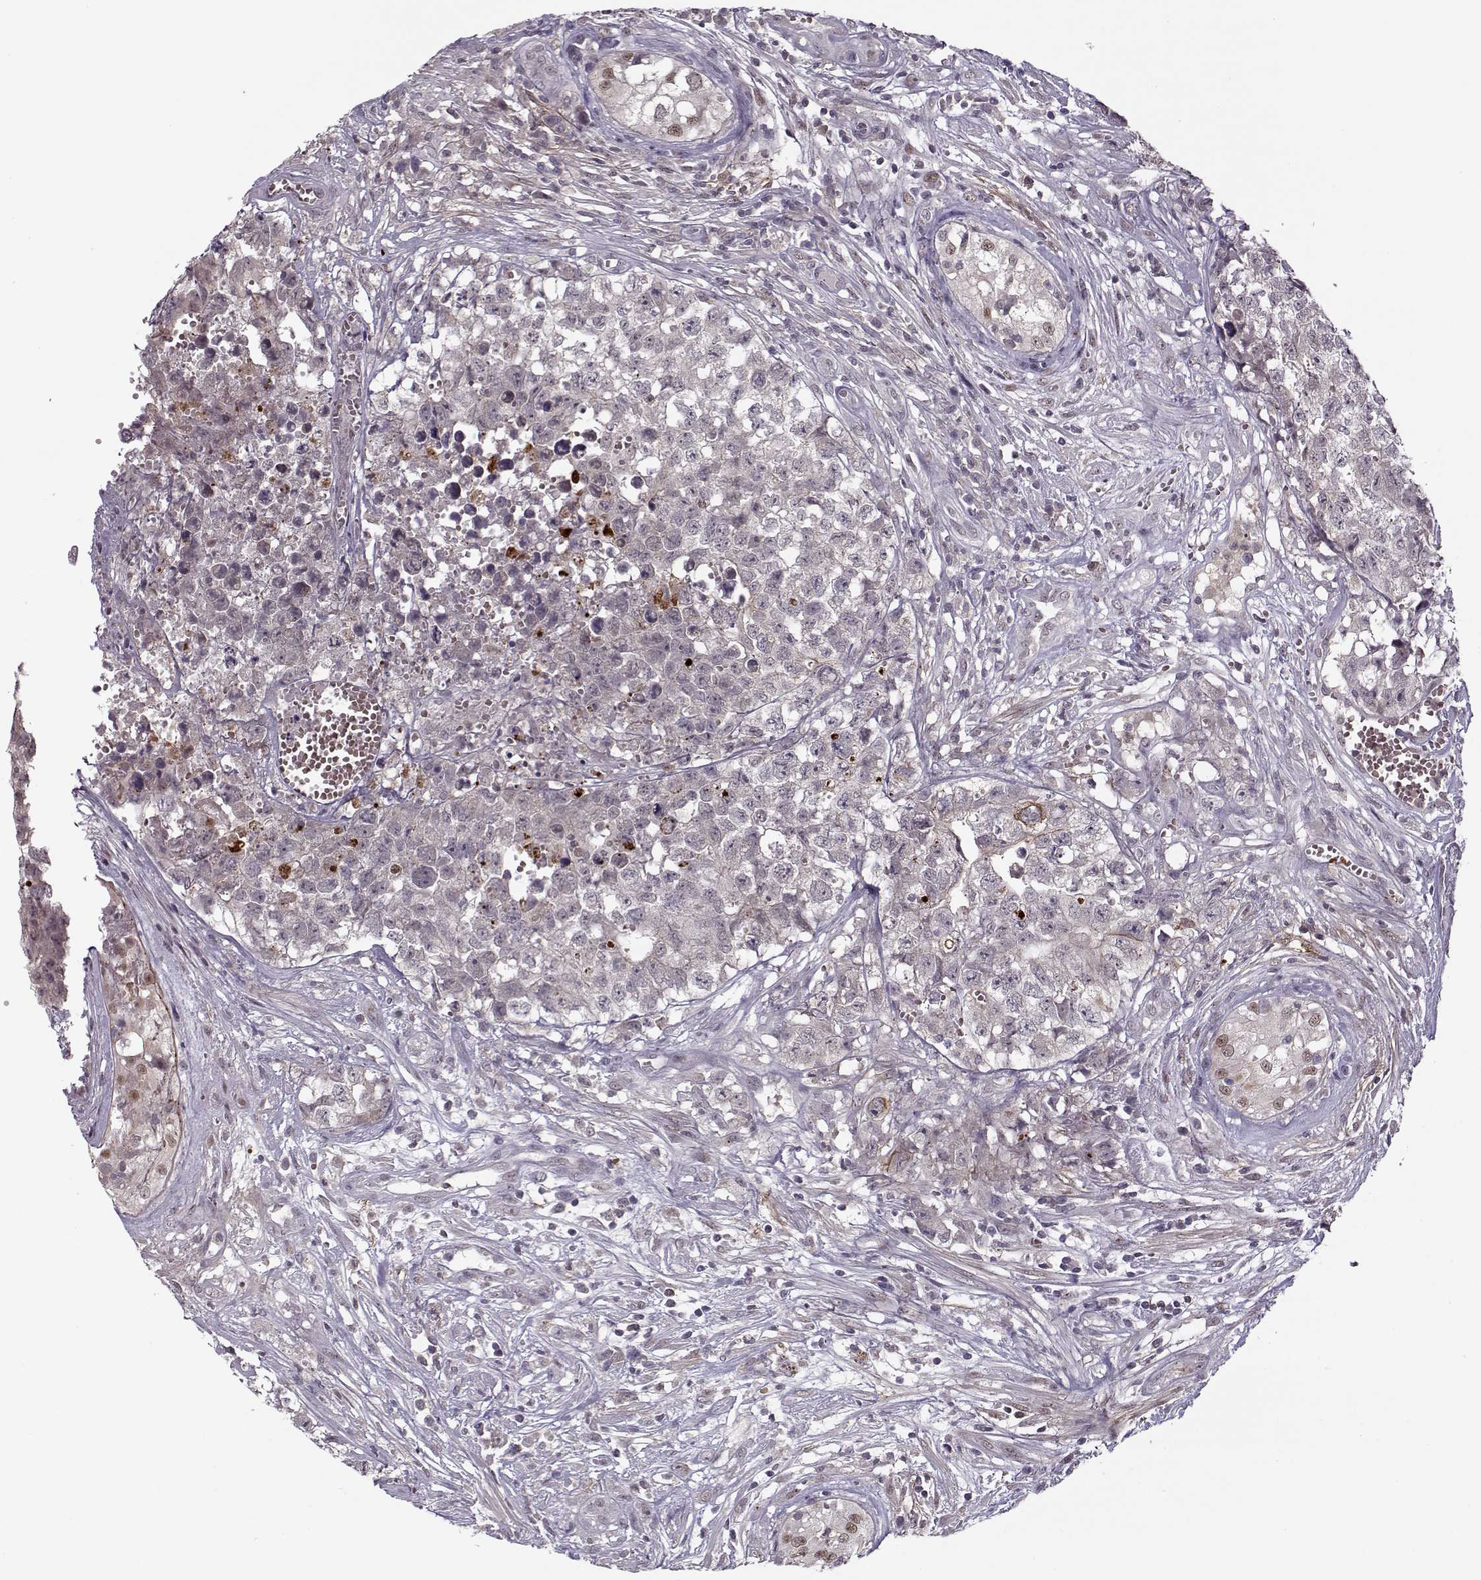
{"staining": {"intensity": "negative", "quantity": "none", "location": "none"}, "tissue": "testis cancer", "cell_type": "Tumor cells", "image_type": "cancer", "snomed": [{"axis": "morphology", "description": "Seminoma, NOS"}, {"axis": "morphology", "description": "Carcinoma, Embryonal, NOS"}, {"axis": "topography", "description": "Testis"}], "caption": "This is a photomicrograph of immunohistochemistry staining of testis cancer, which shows no staining in tumor cells.", "gene": "DENND4B", "patient": {"sex": "male", "age": 22}}